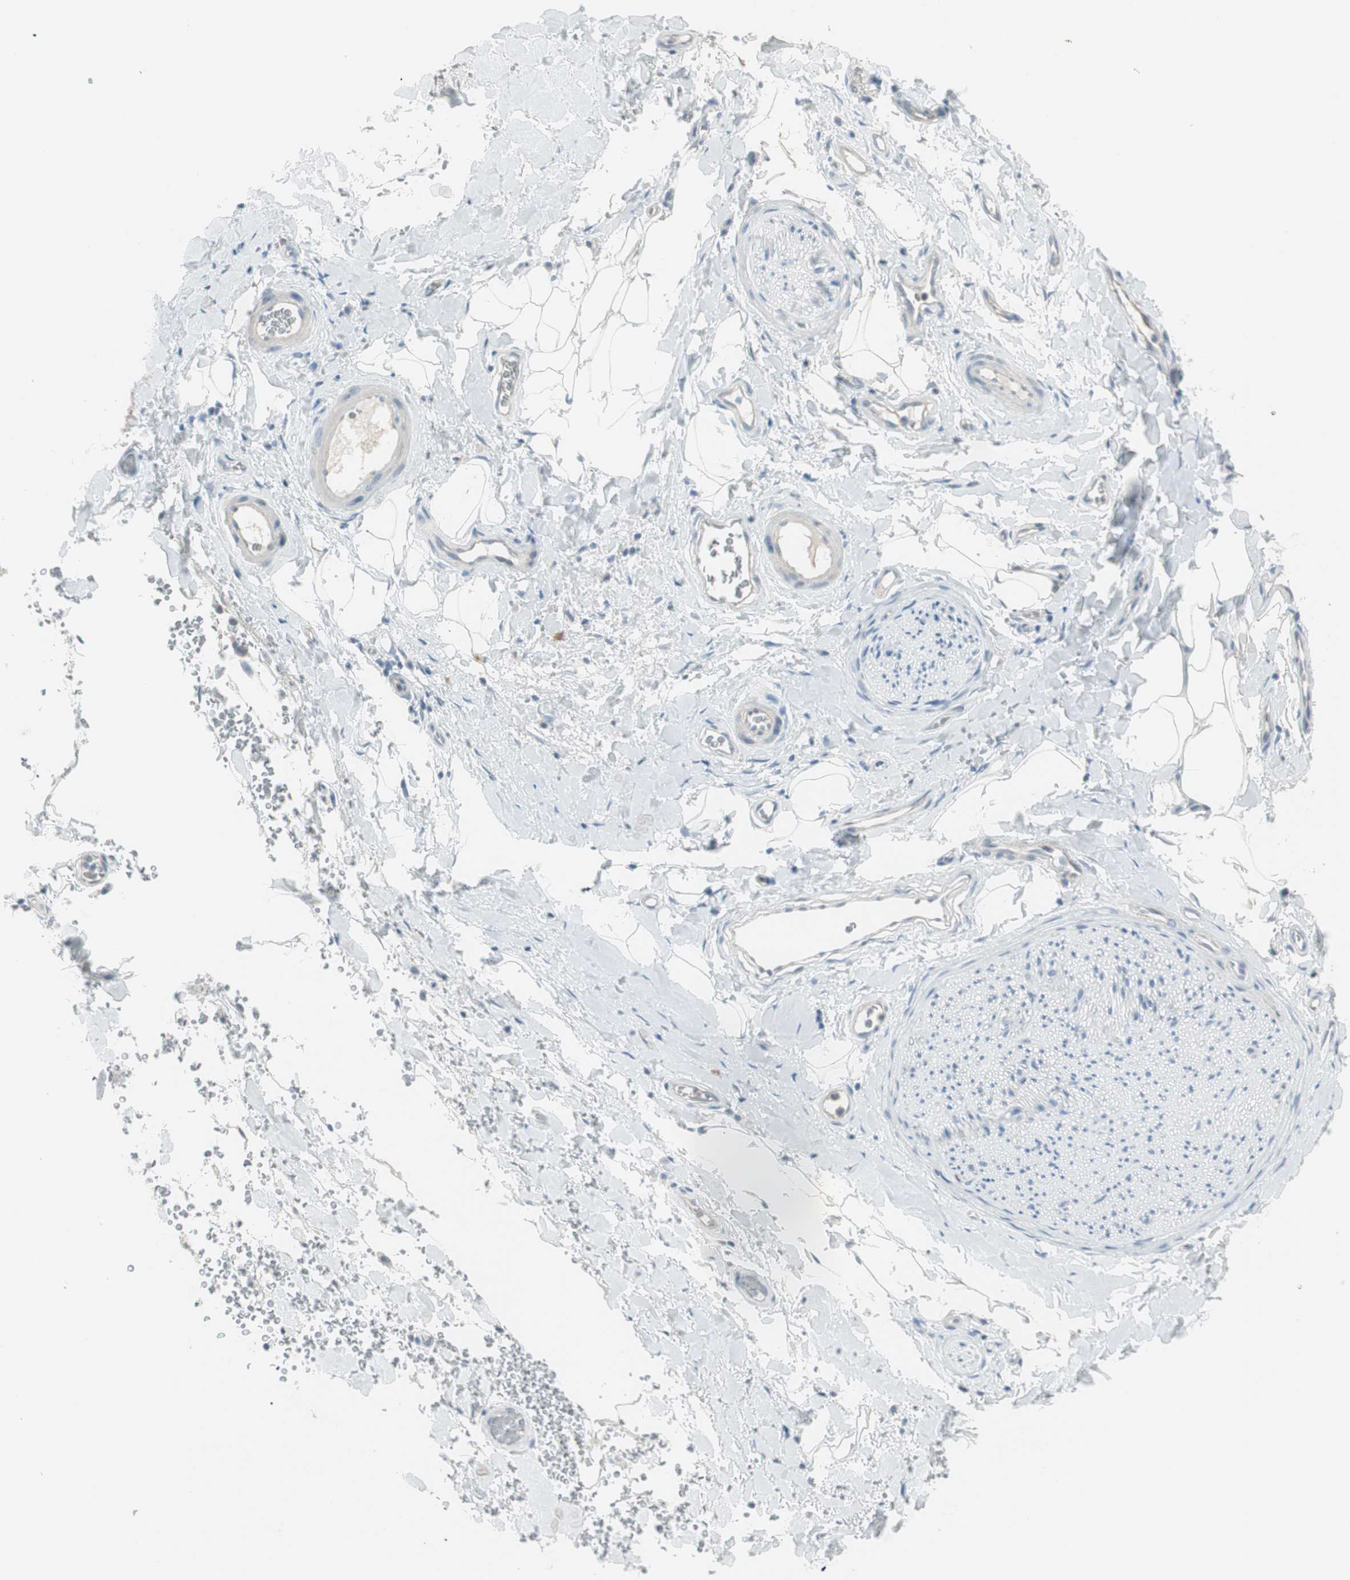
{"staining": {"intensity": "negative", "quantity": "none", "location": "none"}, "tissue": "adipose tissue", "cell_type": "Adipocytes", "image_type": "normal", "snomed": [{"axis": "morphology", "description": "Normal tissue, NOS"}, {"axis": "morphology", "description": "Carcinoma, NOS"}, {"axis": "topography", "description": "Pancreas"}, {"axis": "topography", "description": "Peripheral nerve tissue"}], "caption": "A high-resolution image shows immunohistochemistry (IHC) staining of normal adipose tissue, which reveals no significant expression in adipocytes. Brightfield microscopy of immunohistochemistry stained with DAB (3,3'-diaminobenzidine) (brown) and hematoxylin (blue), captured at high magnification.", "gene": "ITLN2", "patient": {"sex": "female", "age": 29}}